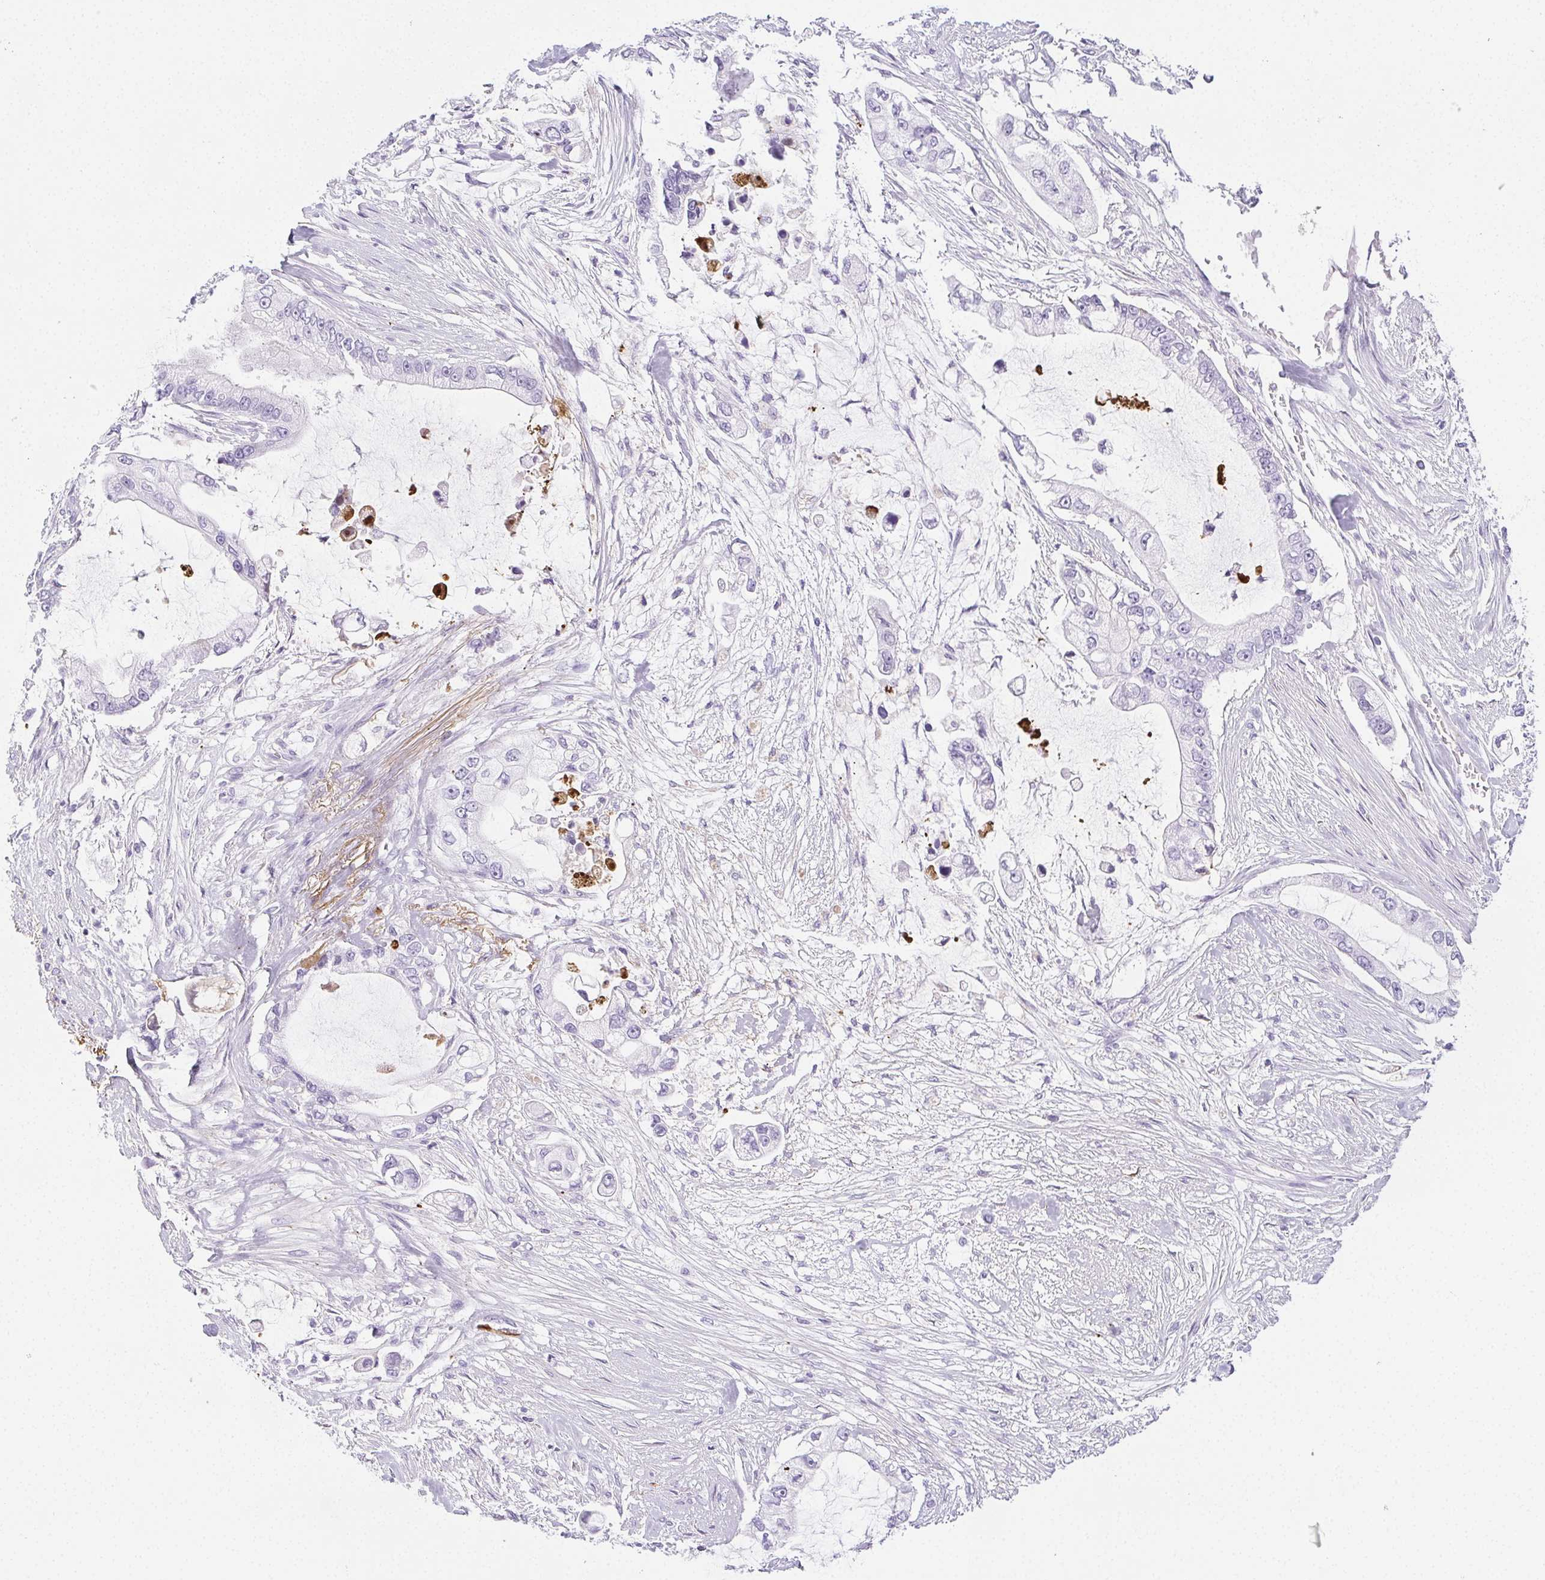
{"staining": {"intensity": "negative", "quantity": "none", "location": "none"}, "tissue": "pancreatic cancer", "cell_type": "Tumor cells", "image_type": "cancer", "snomed": [{"axis": "morphology", "description": "Adenocarcinoma, NOS"}, {"axis": "topography", "description": "Pancreas"}], "caption": "High power microscopy histopathology image of an immunohistochemistry image of pancreatic adenocarcinoma, revealing no significant positivity in tumor cells.", "gene": "VTN", "patient": {"sex": "female", "age": 69}}